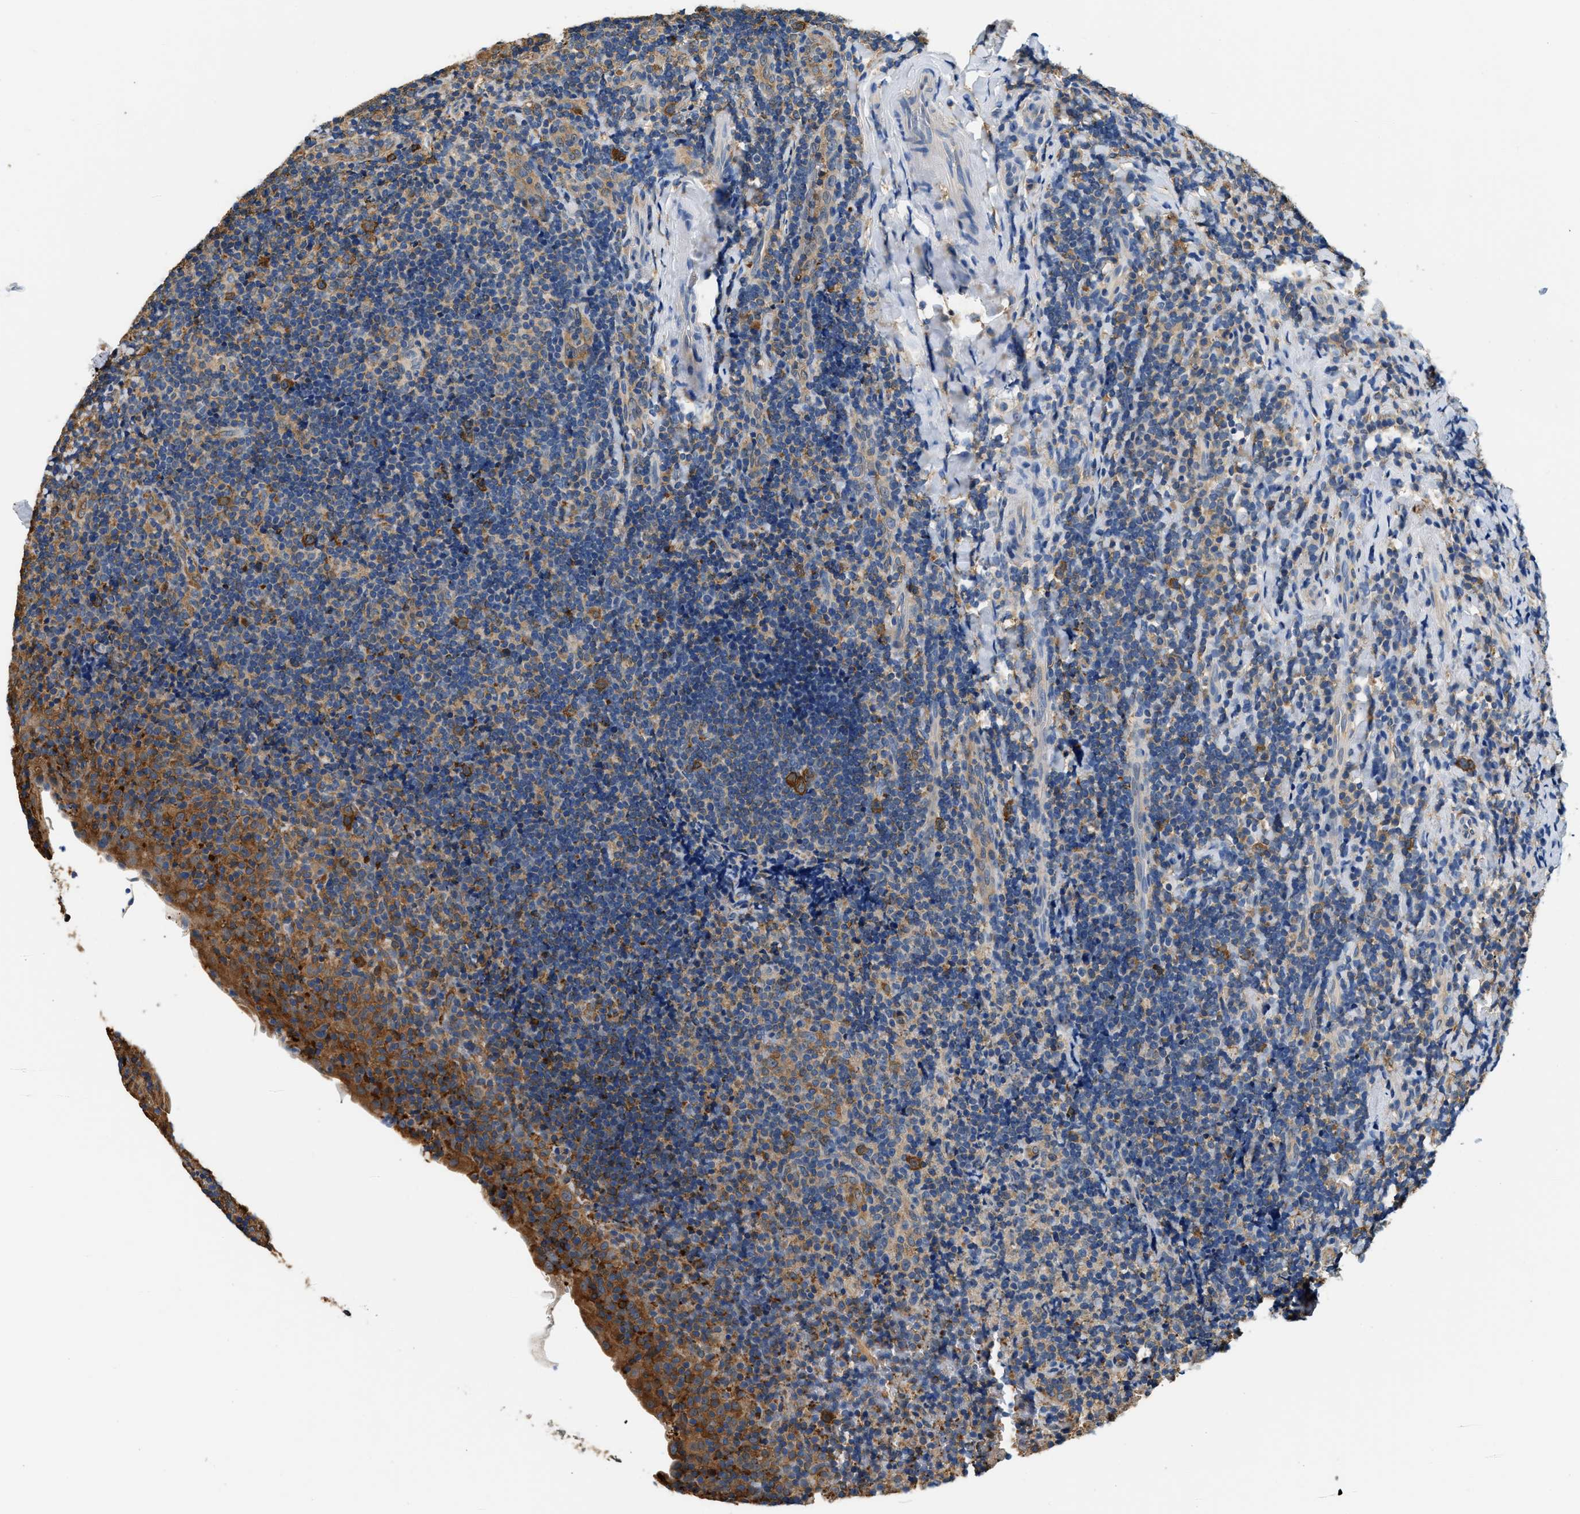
{"staining": {"intensity": "strong", "quantity": "25%-75%", "location": "cytoplasmic/membranous"}, "tissue": "tonsil", "cell_type": "Germinal center cells", "image_type": "normal", "snomed": [{"axis": "morphology", "description": "Normal tissue, NOS"}, {"axis": "topography", "description": "Tonsil"}], "caption": "A brown stain highlights strong cytoplasmic/membranous positivity of a protein in germinal center cells of normal tonsil.", "gene": "PPP2R1B", "patient": {"sex": "male", "age": 37}}